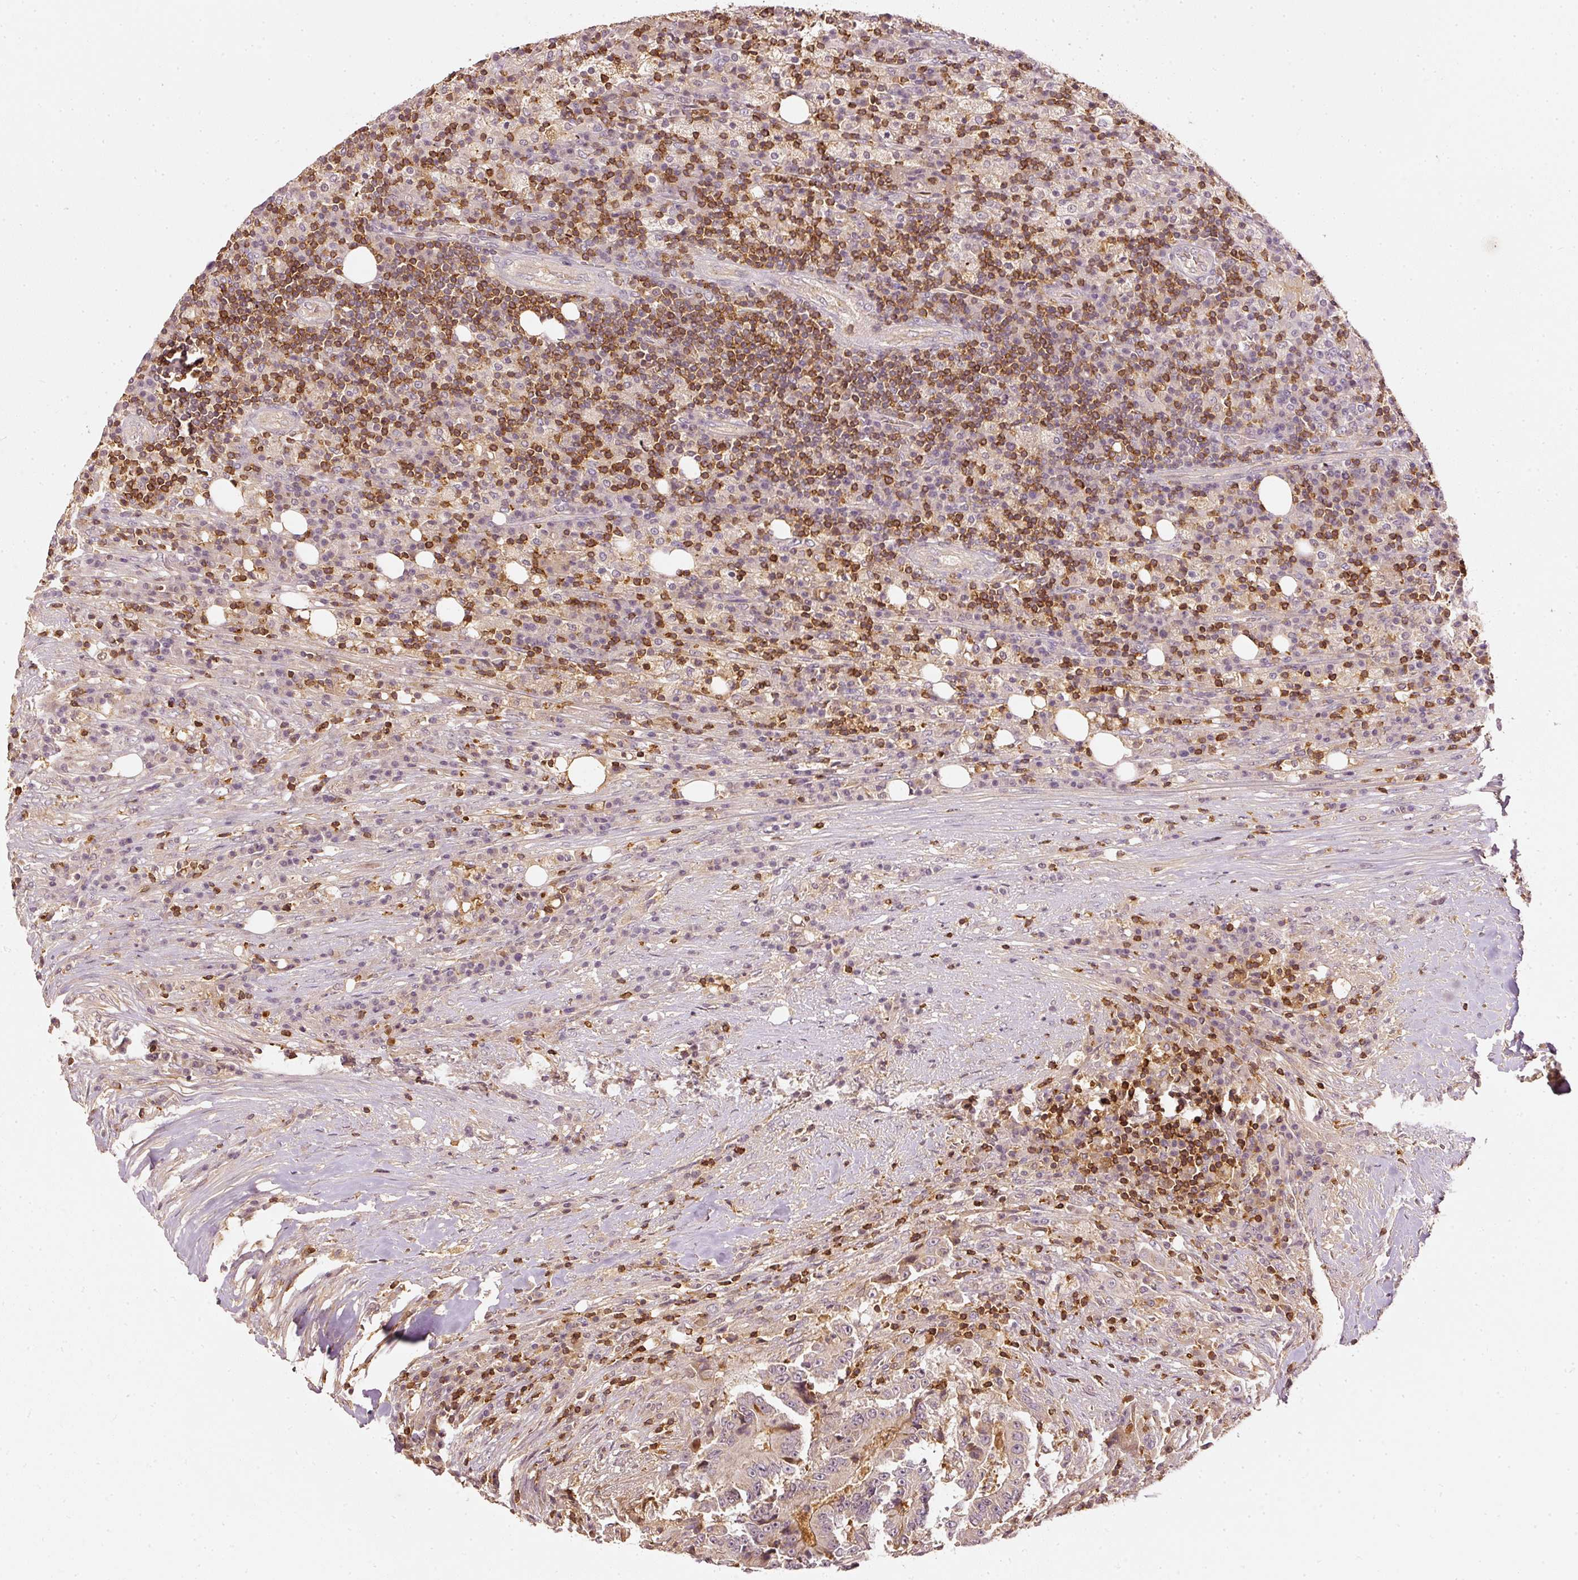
{"staining": {"intensity": "negative", "quantity": "none", "location": "none"}, "tissue": "colorectal cancer", "cell_type": "Tumor cells", "image_type": "cancer", "snomed": [{"axis": "morphology", "description": "Adenocarcinoma, NOS"}, {"axis": "topography", "description": "Colon"}], "caption": "A histopathology image of colorectal cancer stained for a protein reveals no brown staining in tumor cells.", "gene": "EVL", "patient": {"sex": "male", "age": 83}}